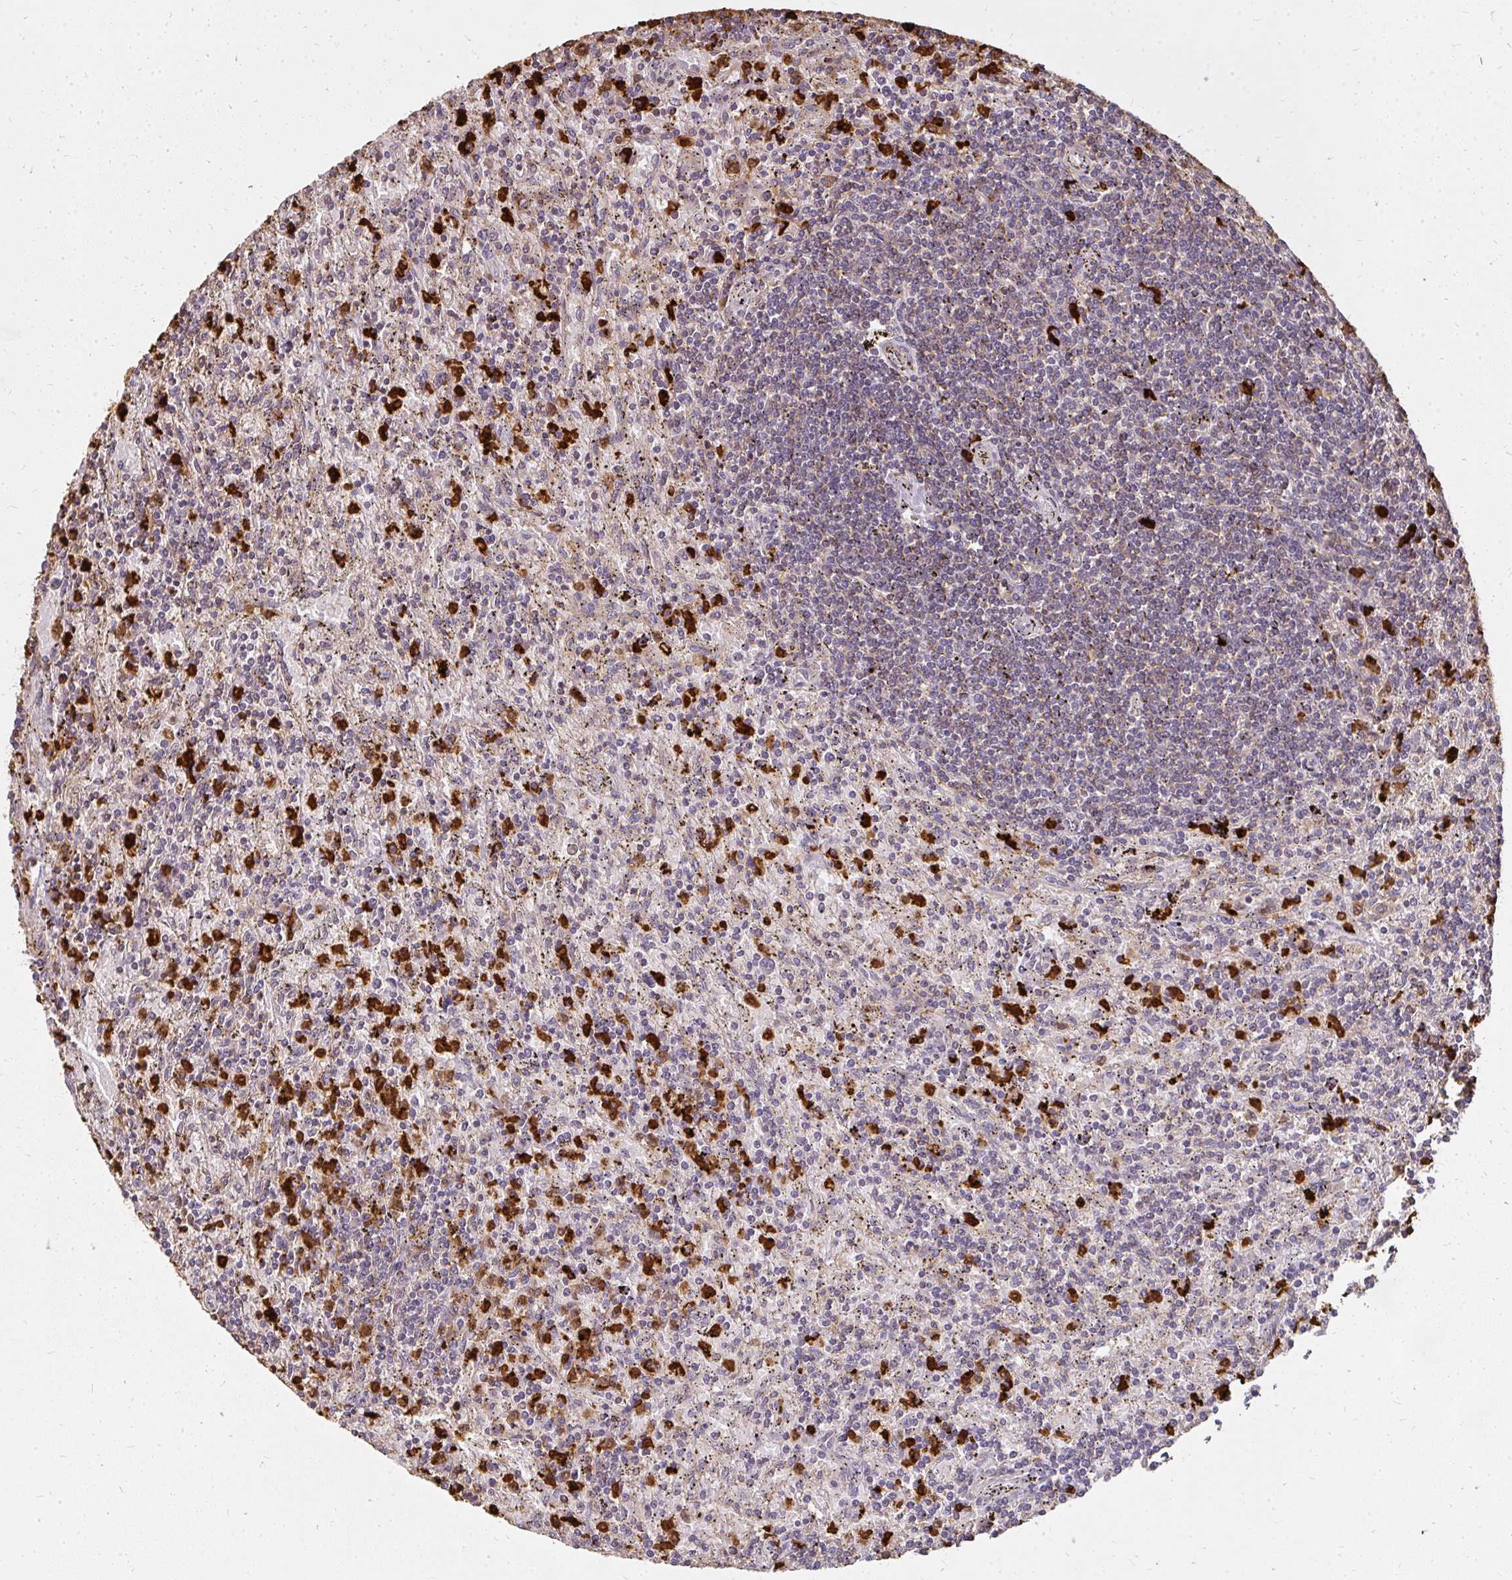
{"staining": {"intensity": "weak", "quantity": "<25%", "location": "cytoplasmic/membranous"}, "tissue": "lymphoma", "cell_type": "Tumor cells", "image_type": "cancer", "snomed": [{"axis": "morphology", "description": "Malignant lymphoma, non-Hodgkin's type, Low grade"}, {"axis": "topography", "description": "Spleen"}], "caption": "Immunohistochemistry of lymphoma reveals no expression in tumor cells.", "gene": "CNTRL", "patient": {"sex": "male", "age": 76}}